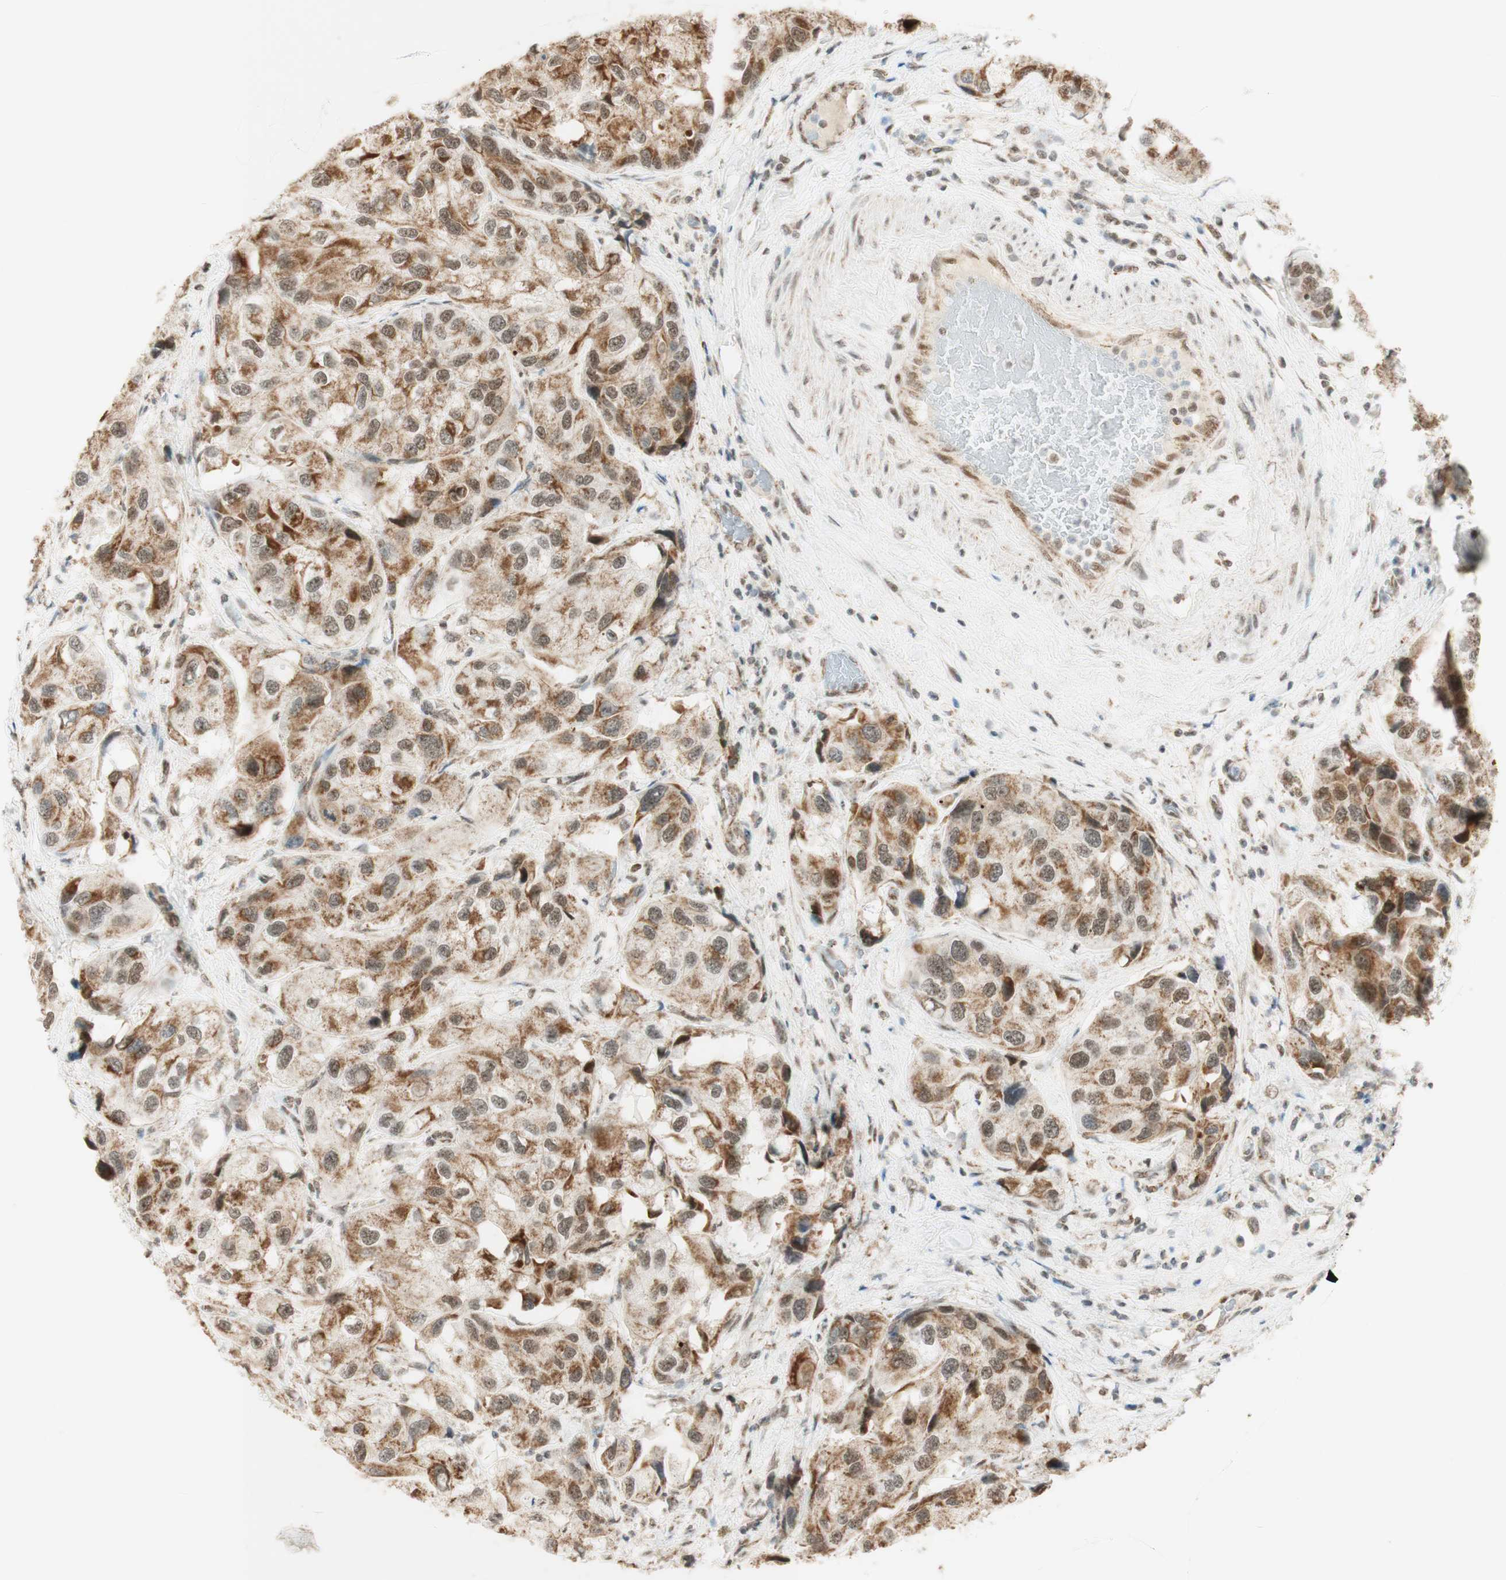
{"staining": {"intensity": "moderate", "quantity": ">75%", "location": "cytoplasmic/membranous,nuclear"}, "tissue": "urothelial cancer", "cell_type": "Tumor cells", "image_type": "cancer", "snomed": [{"axis": "morphology", "description": "Urothelial carcinoma, High grade"}, {"axis": "topography", "description": "Urinary bladder"}], "caption": "Protein expression analysis of human urothelial cancer reveals moderate cytoplasmic/membranous and nuclear expression in approximately >75% of tumor cells. The staining is performed using DAB brown chromogen to label protein expression. The nuclei are counter-stained blue using hematoxylin.", "gene": "ZNF782", "patient": {"sex": "female", "age": 64}}